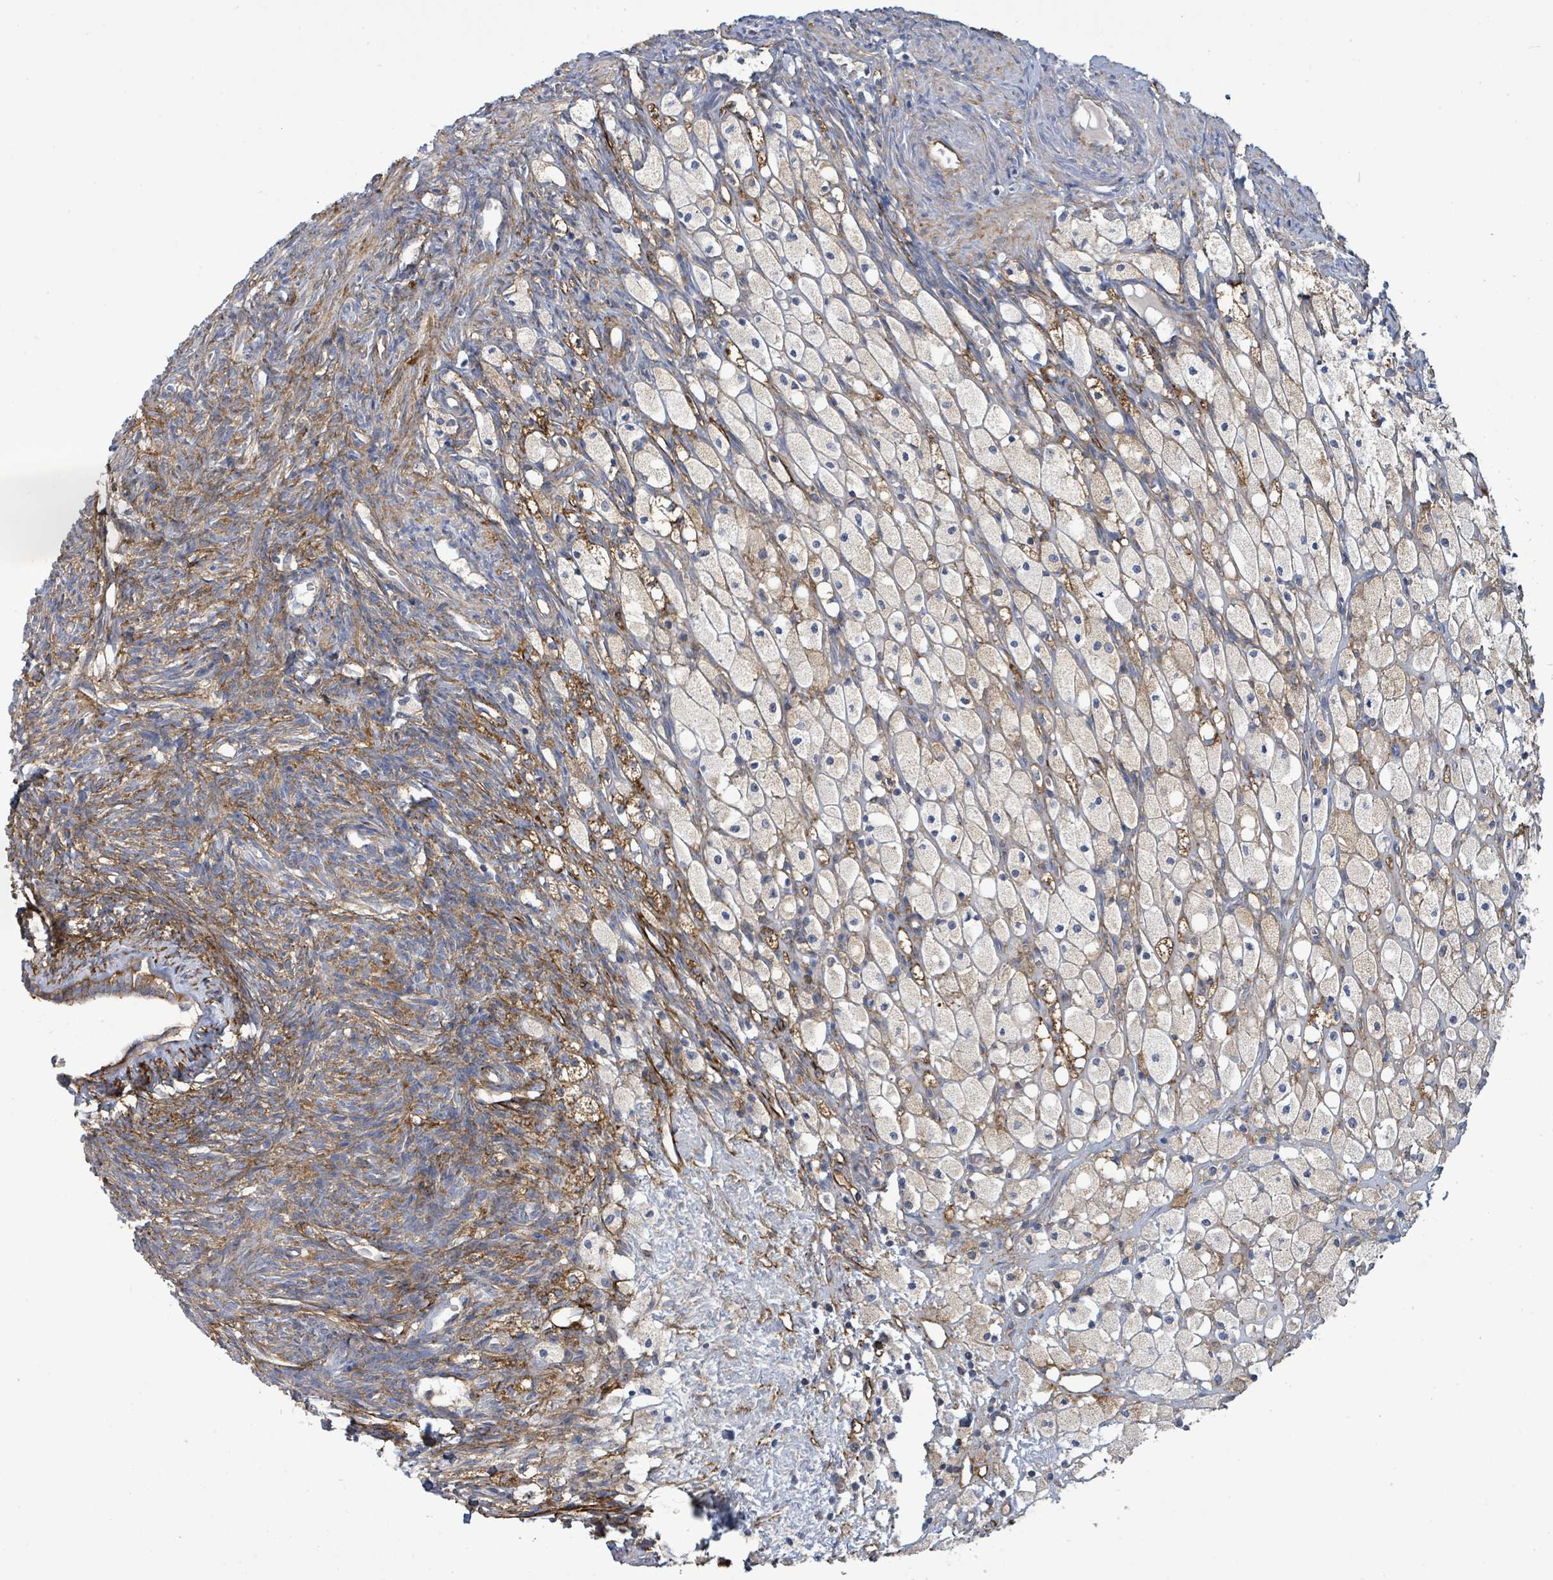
{"staining": {"intensity": "strong", "quantity": ">75%", "location": "cytoplasmic/membranous"}, "tissue": "ovary", "cell_type": "Follicle cells", "image_type": "normal", "snomed": [{"axis": "morphology", "description": "Normal tissue, NOS"}, {"axis": "topography", "description": "Ovary"}], "caption": "Strong cytoplasmic/membranous staining for a protein is appreciated in approximately >75% of follicle cells of unremarkable ovary using IHC.", "gene": "EGFL7", "patient": {"sex": "female", "age": 51}}